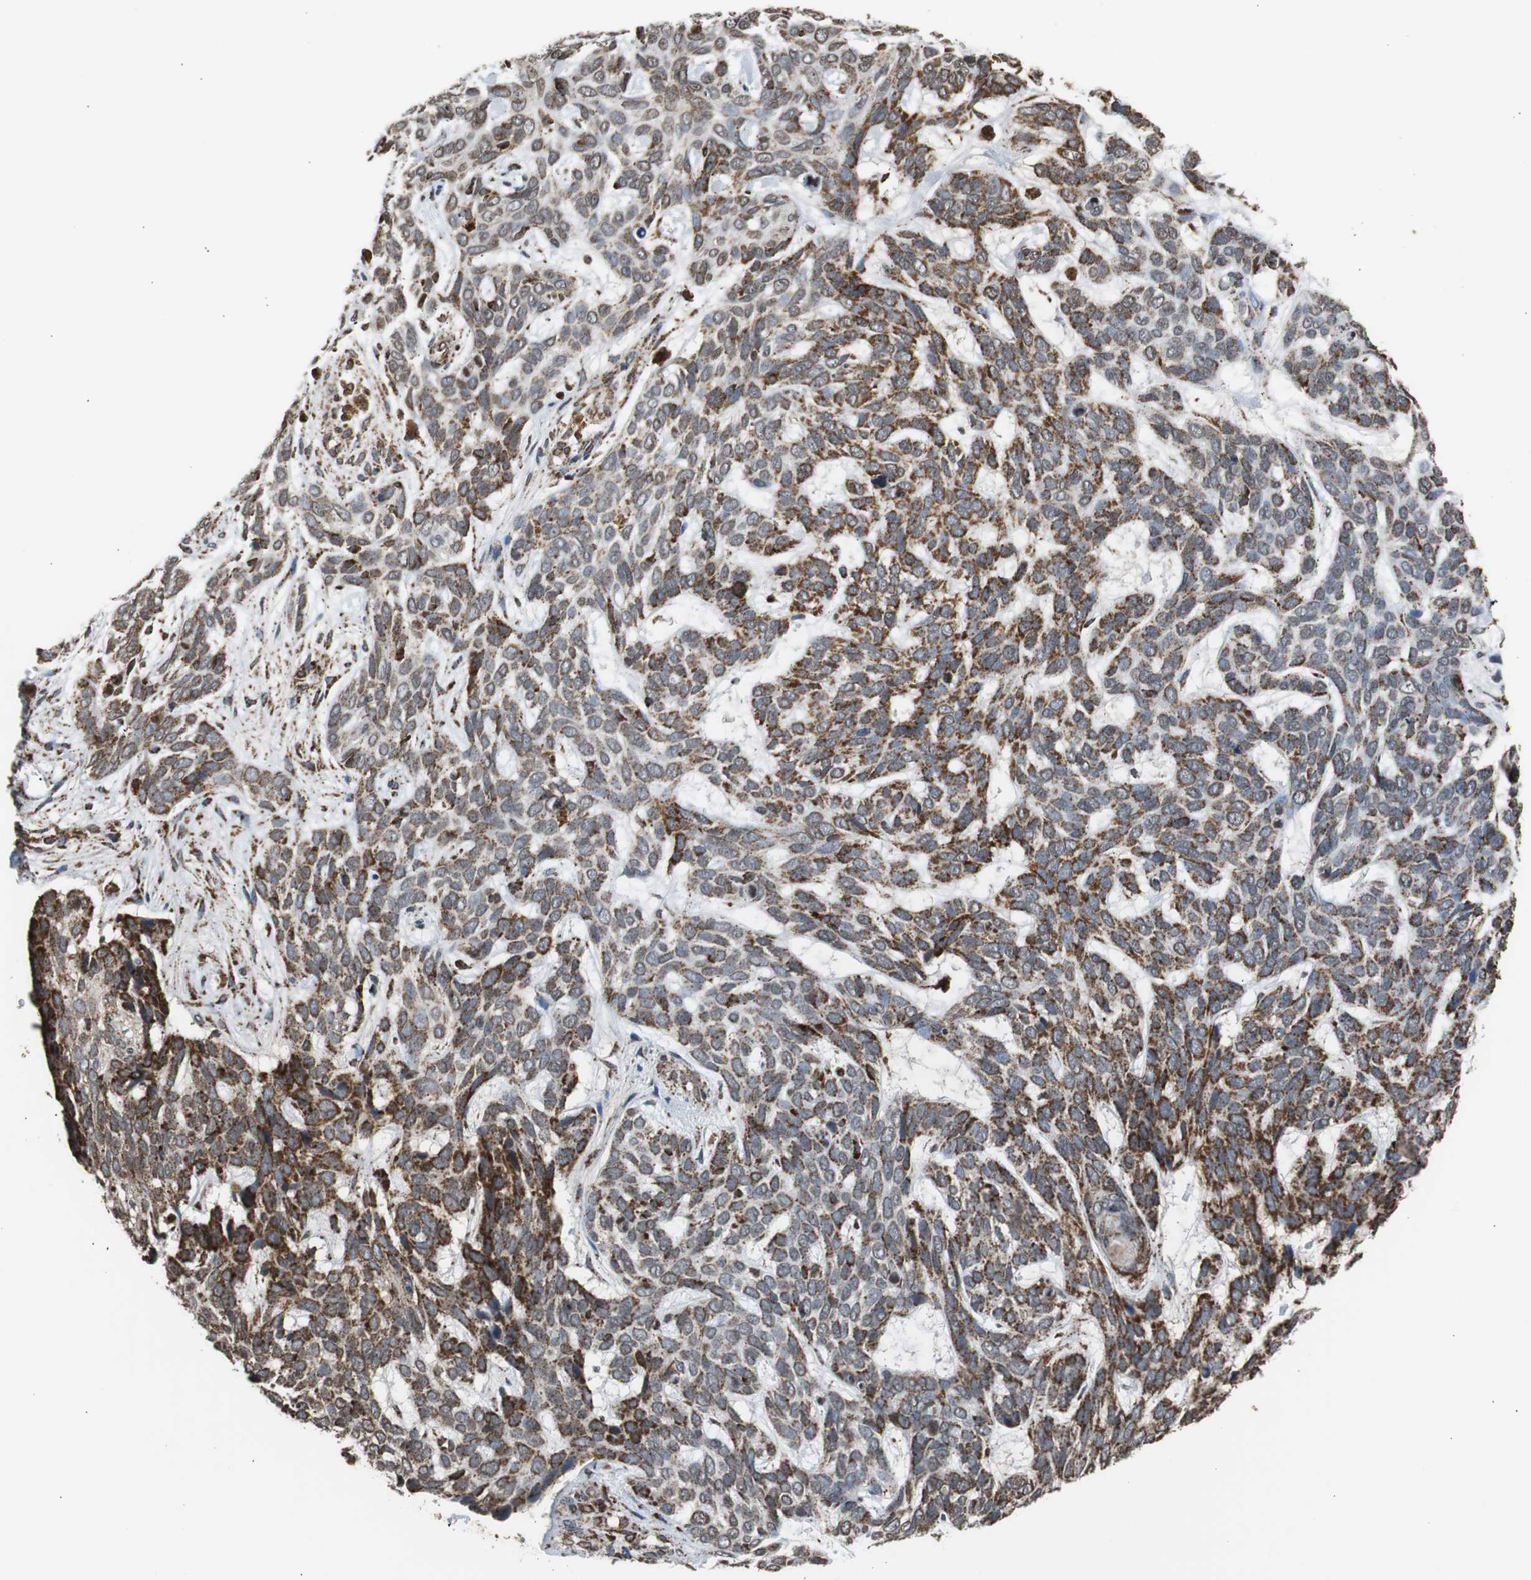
{"staining": {"intensity": "strong", "quantity": ">75%", "location": "cytoplasmic/membranous"}, "tissue": "skin cancer", "cell_type": "Tumor cells", "image_type": "cancer", "snomed": [{"axis": "morphology", "description": "Basal cell carcinoma"}, {"axis": "topography", "description": "Skin"}], "caption": "Immunohistochemistry (IHC) (DAB (3,3'-diaminobenzidine)) staining of skin cancer exhibits strong cytoplasmic/membranous protein positivity in approximately >75% of tumor cells.", "gene": "HSPA9", "patient": {"sex": "male", "age": 87}}